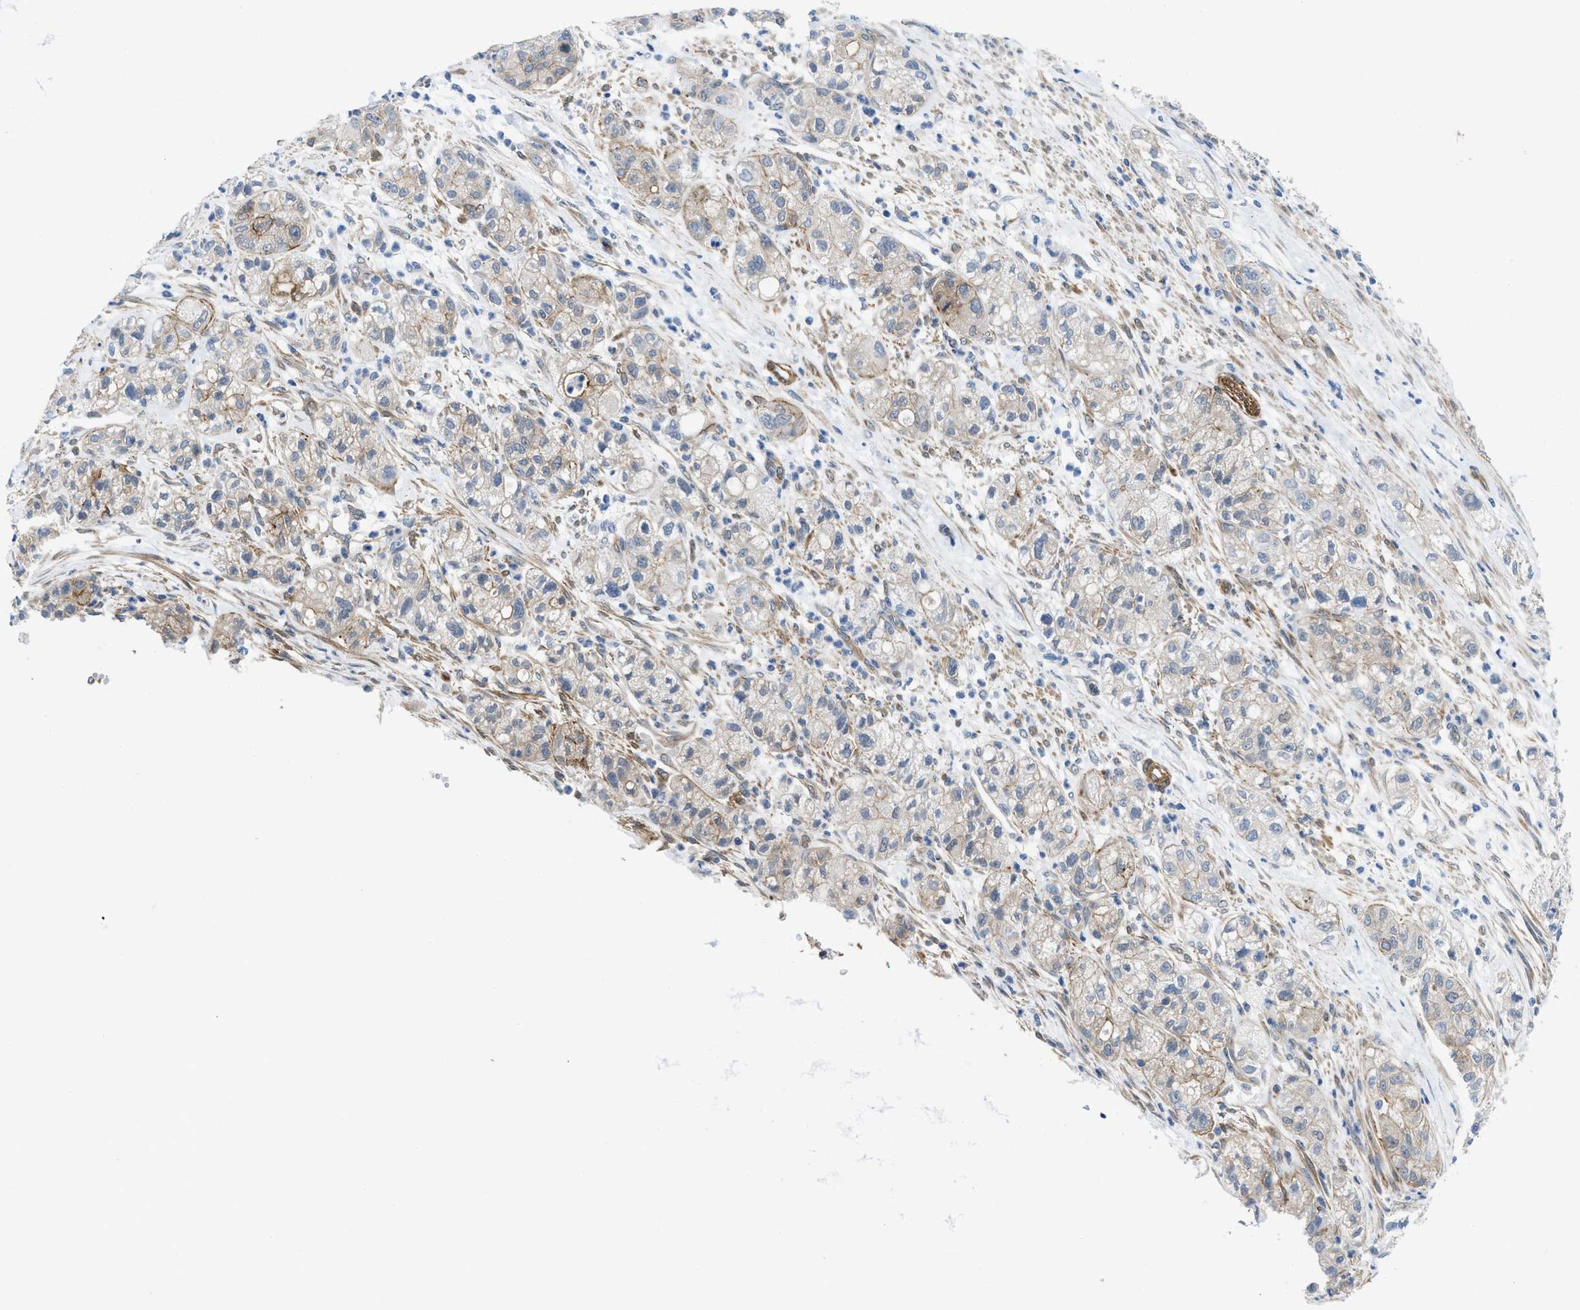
{"staining": {"intensity": "weak", "quantity": "<25%", "location": "cytoplasmic/membranous"}, "tissue": "pancreatic cancer", "cell_type": "Tumor cells", "image_type": "cancer", "snomed": [{"axis": "morphology", "description": "Adenocarcinoma, NOS"}, {"axis": "topography", "description": "Pancreas"}], "caption": "Photomicrograph shows no protein expression in tumor cells of pancreatic cancer (adenocarcinoma) tissue.", "gene": "PDLIM5", "patient": {"sex": "female", "age": 78}}